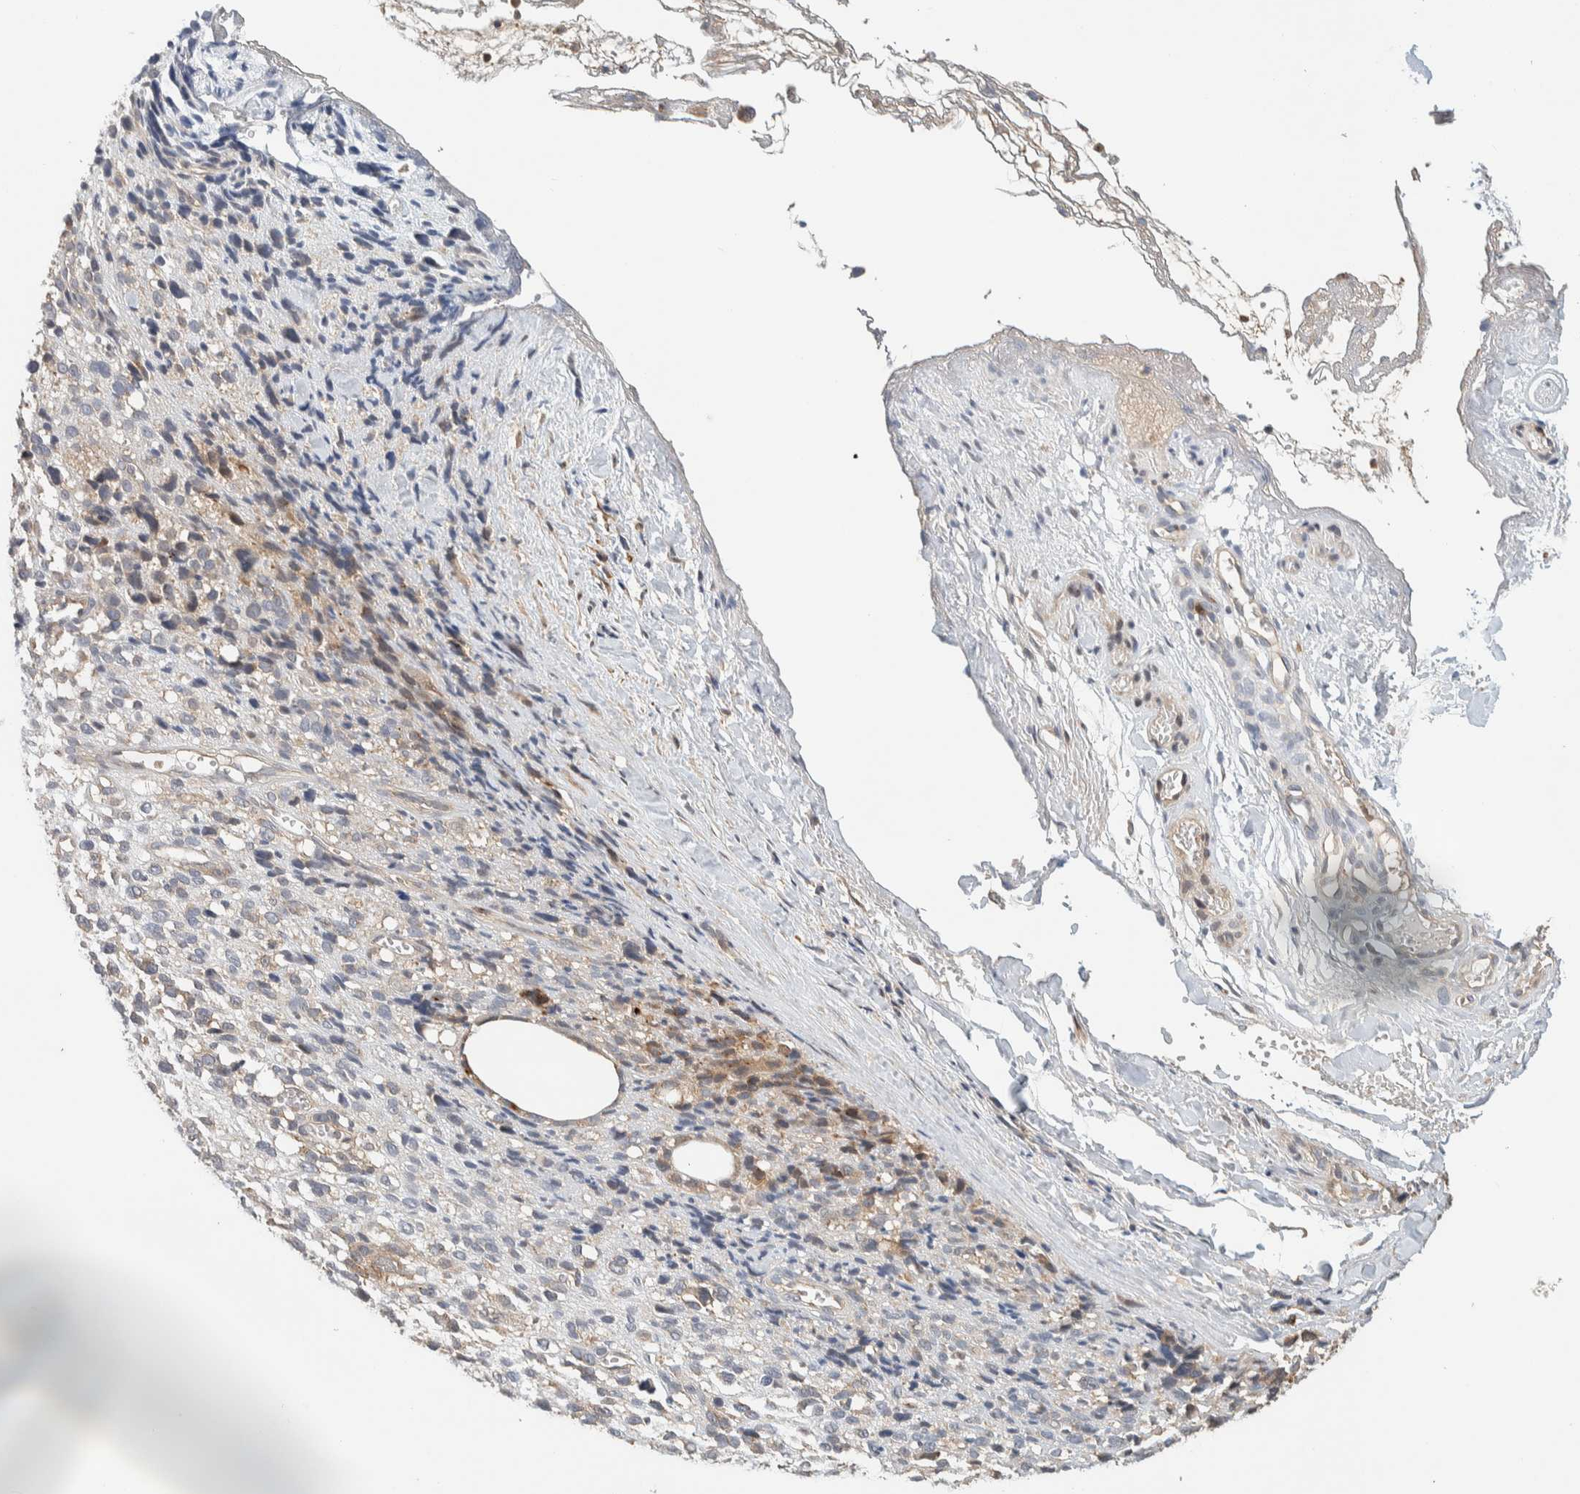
{"staining": {"intensity": "weak", "quantity": "<25%", "location": "cytoplasmic/membranous"}, "tissue": "melanoma", "cell_type": "Tumor cells", "image_type": "cancer", "snomed": [{"axis": "morphology", "description": "Malignant melanoma, NOS"}, {"axis": "topography", "description": "Skin"}], "caption": "IHC of human malignant melanoma reveals no staining in tumor cells.", "gene": "RAB11FIP1", "patient": {"sex": "female", "age": 55}}